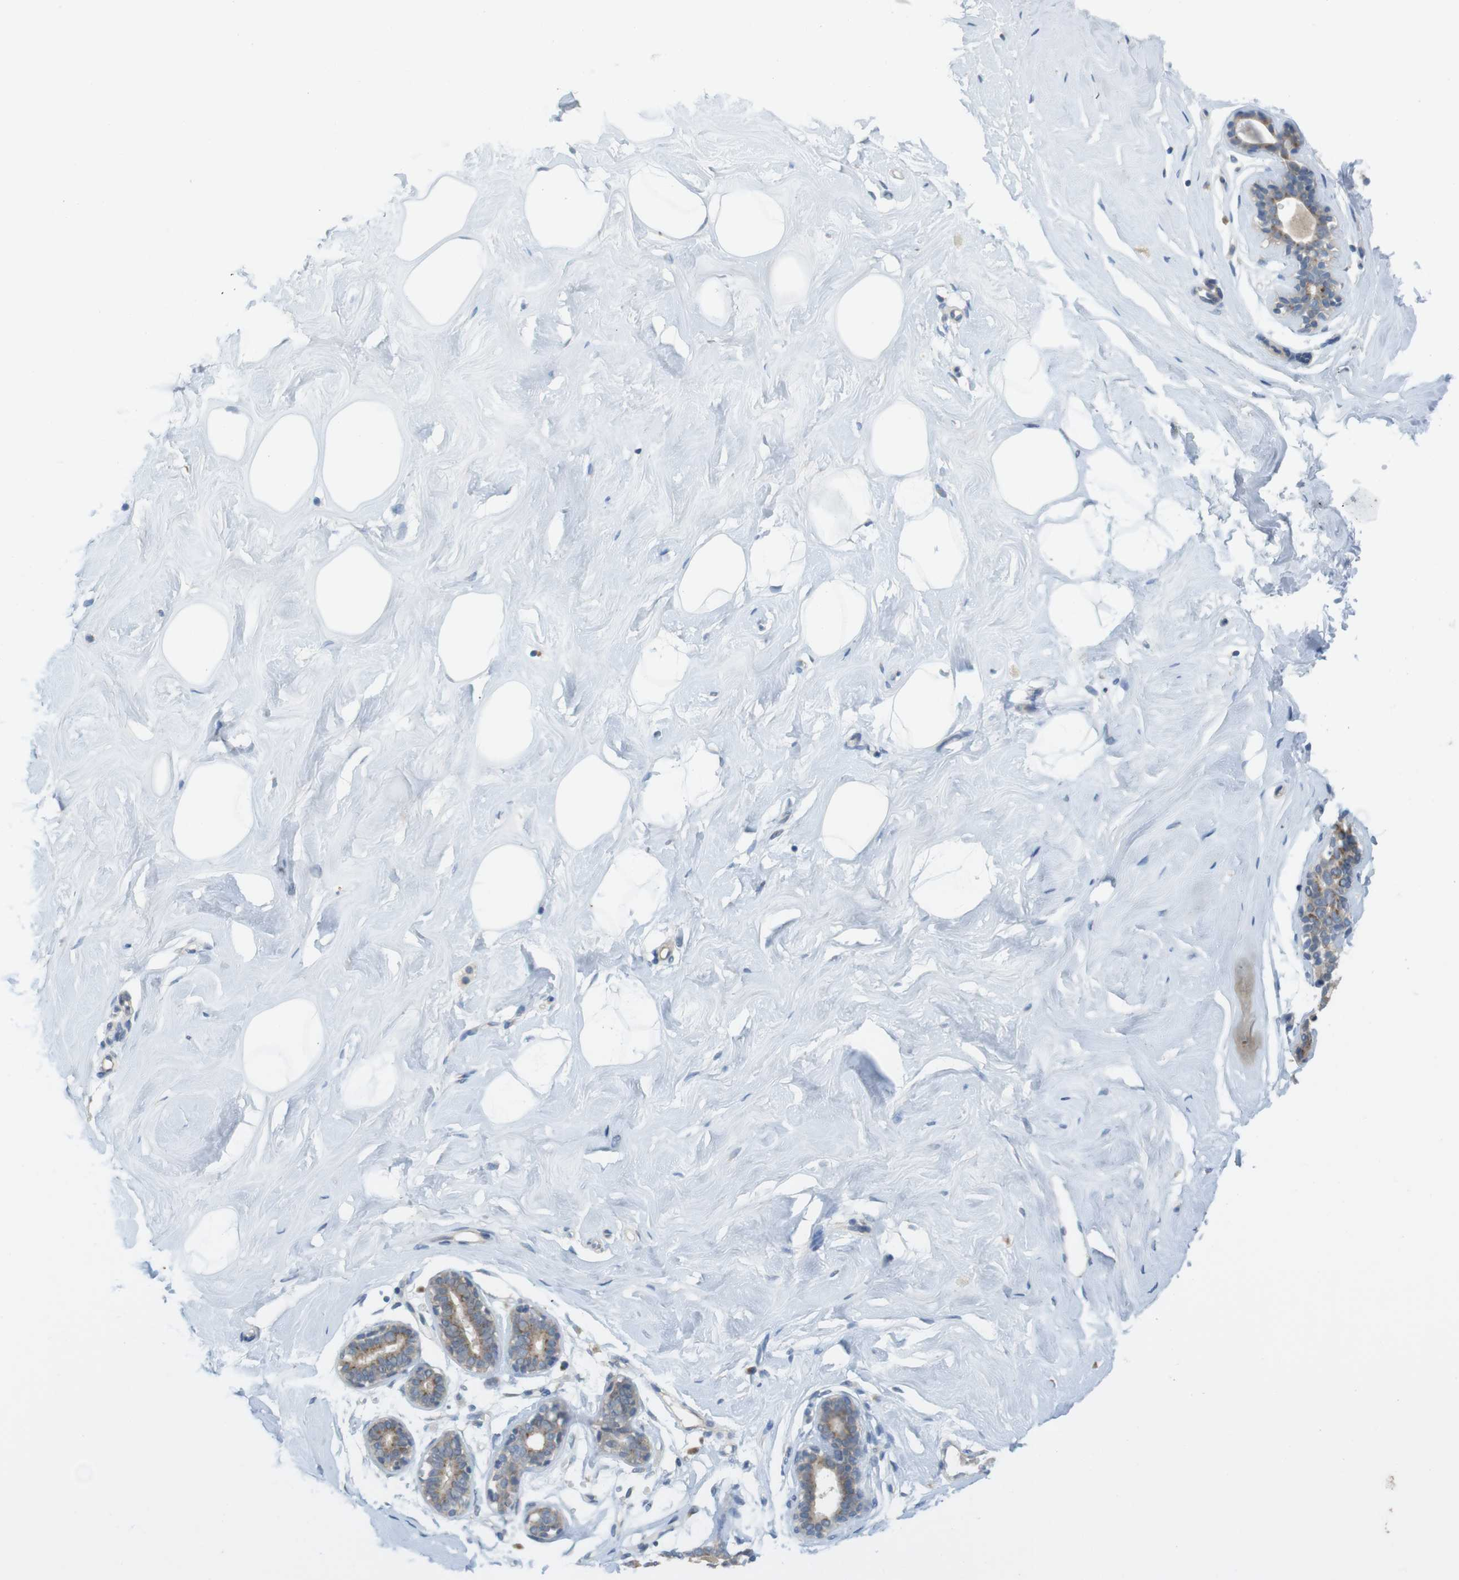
{"staining": {"intensity": "negative", "quantity": "none", "location": "none"}, "tissue": "breast", "cell_type": "Adipocytes", "image_type": "normal", "snomed": [{"axis": "morphology", "description": "Normal tissue, NOS"}, {"axis": "topography", "description": "Breast"}], "caption": "Adipocytes show no significant expression in benign breast. (DAB IHC, high magnification).", "gene": "YIPF3", "patient": {"sex": "female", "age": 23}}